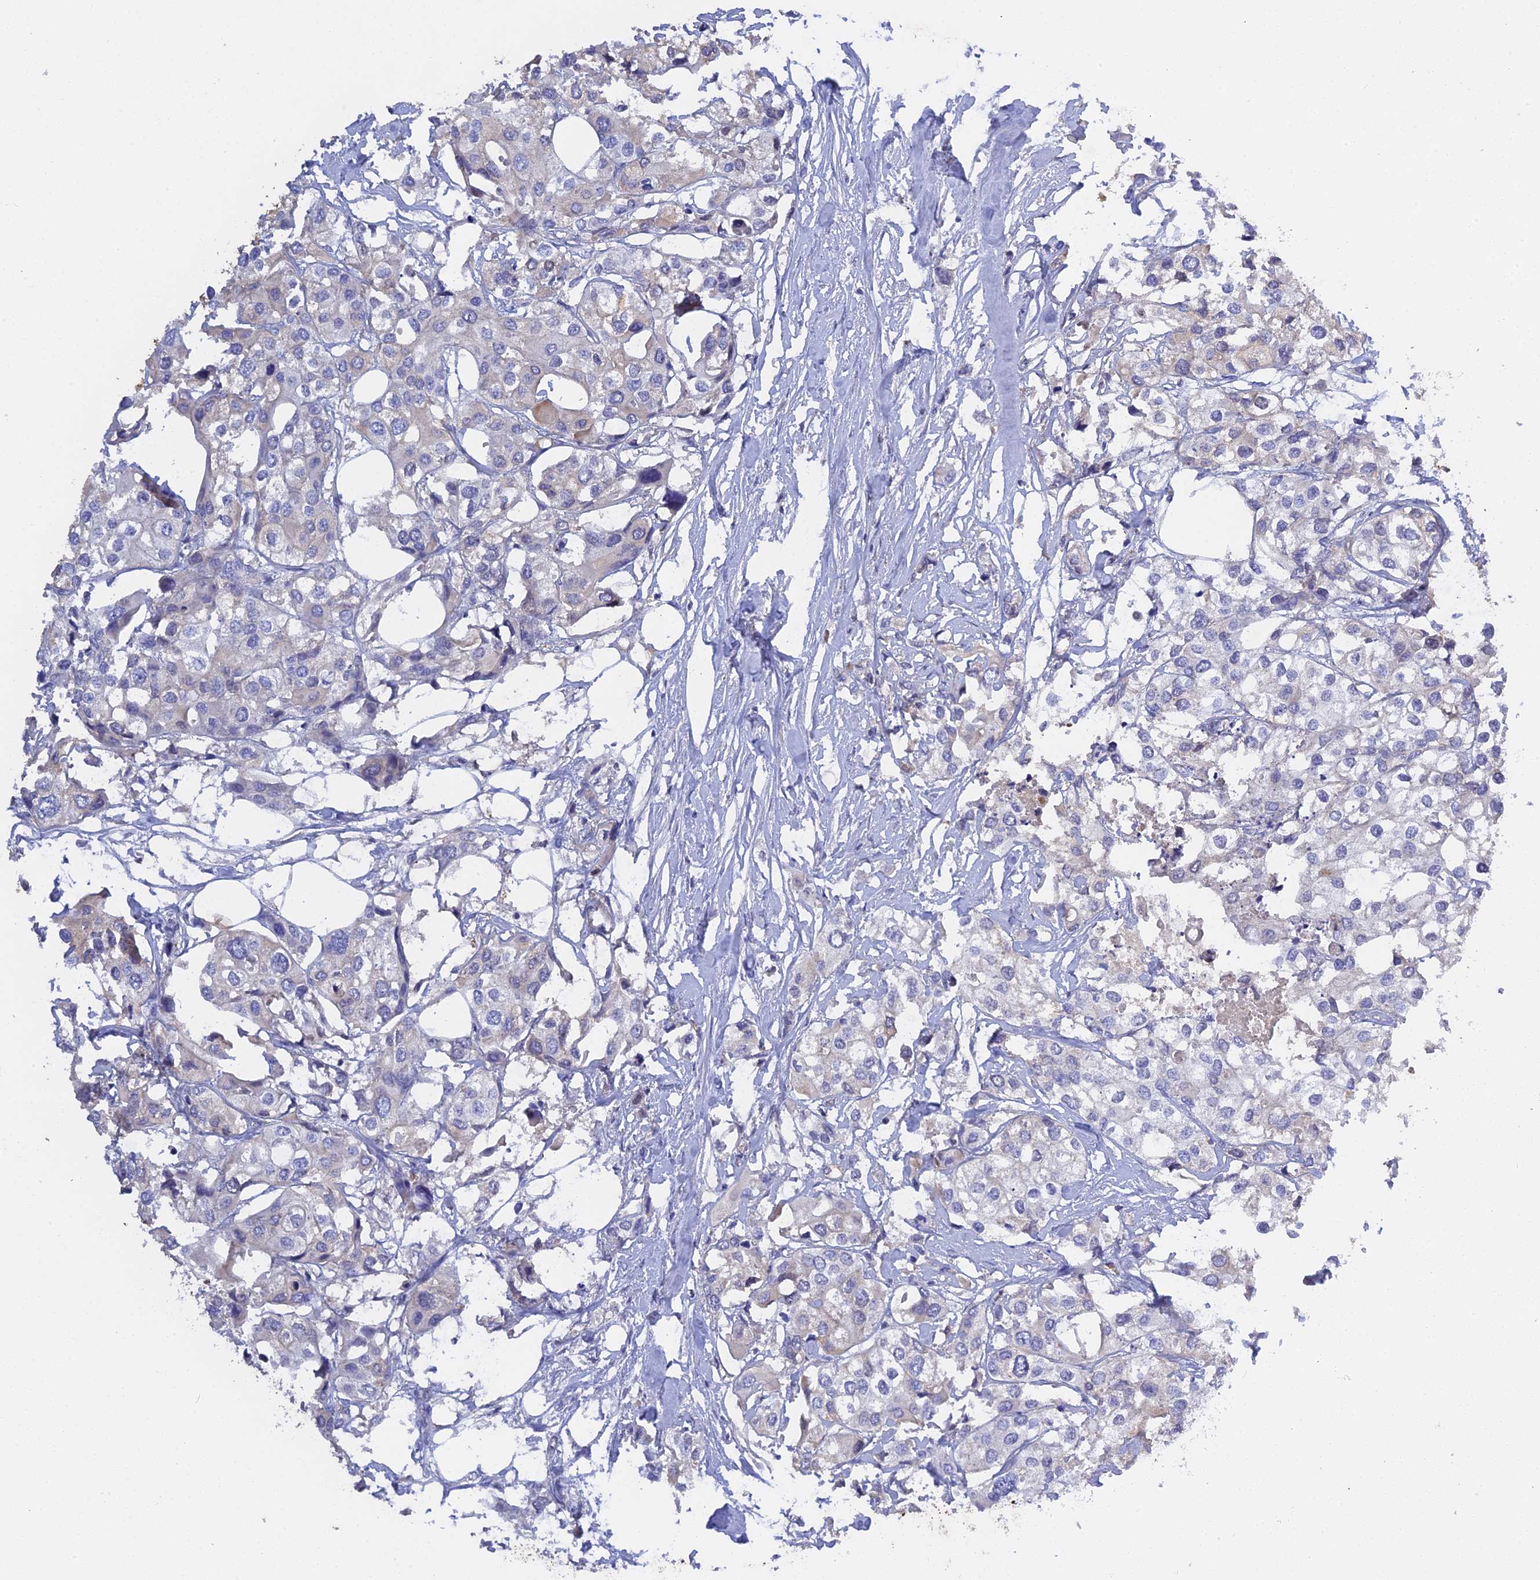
{"staining": {"intensity": "negative", "quantity": "none", "location": "none"}, "tissue": "urothelial cancer", "cell_type": "Tumor cells", "image_type": "cancer", "snomed": [{"axis": "morphology", "description": "Urothelial carcinoma, High grade"}, {"axis": "topography", "description": "Urinary bladder"}], "caption": "Immunohistochemical staining of urothelial carcinoma (high-grade) displays no significant positivity in tumor cells. (Brightfield microscopy of DAB immunohistochemistry (IHC) at high magnification).", "gene": "PZP", "patient": {"sex": "male", "age": 64}}